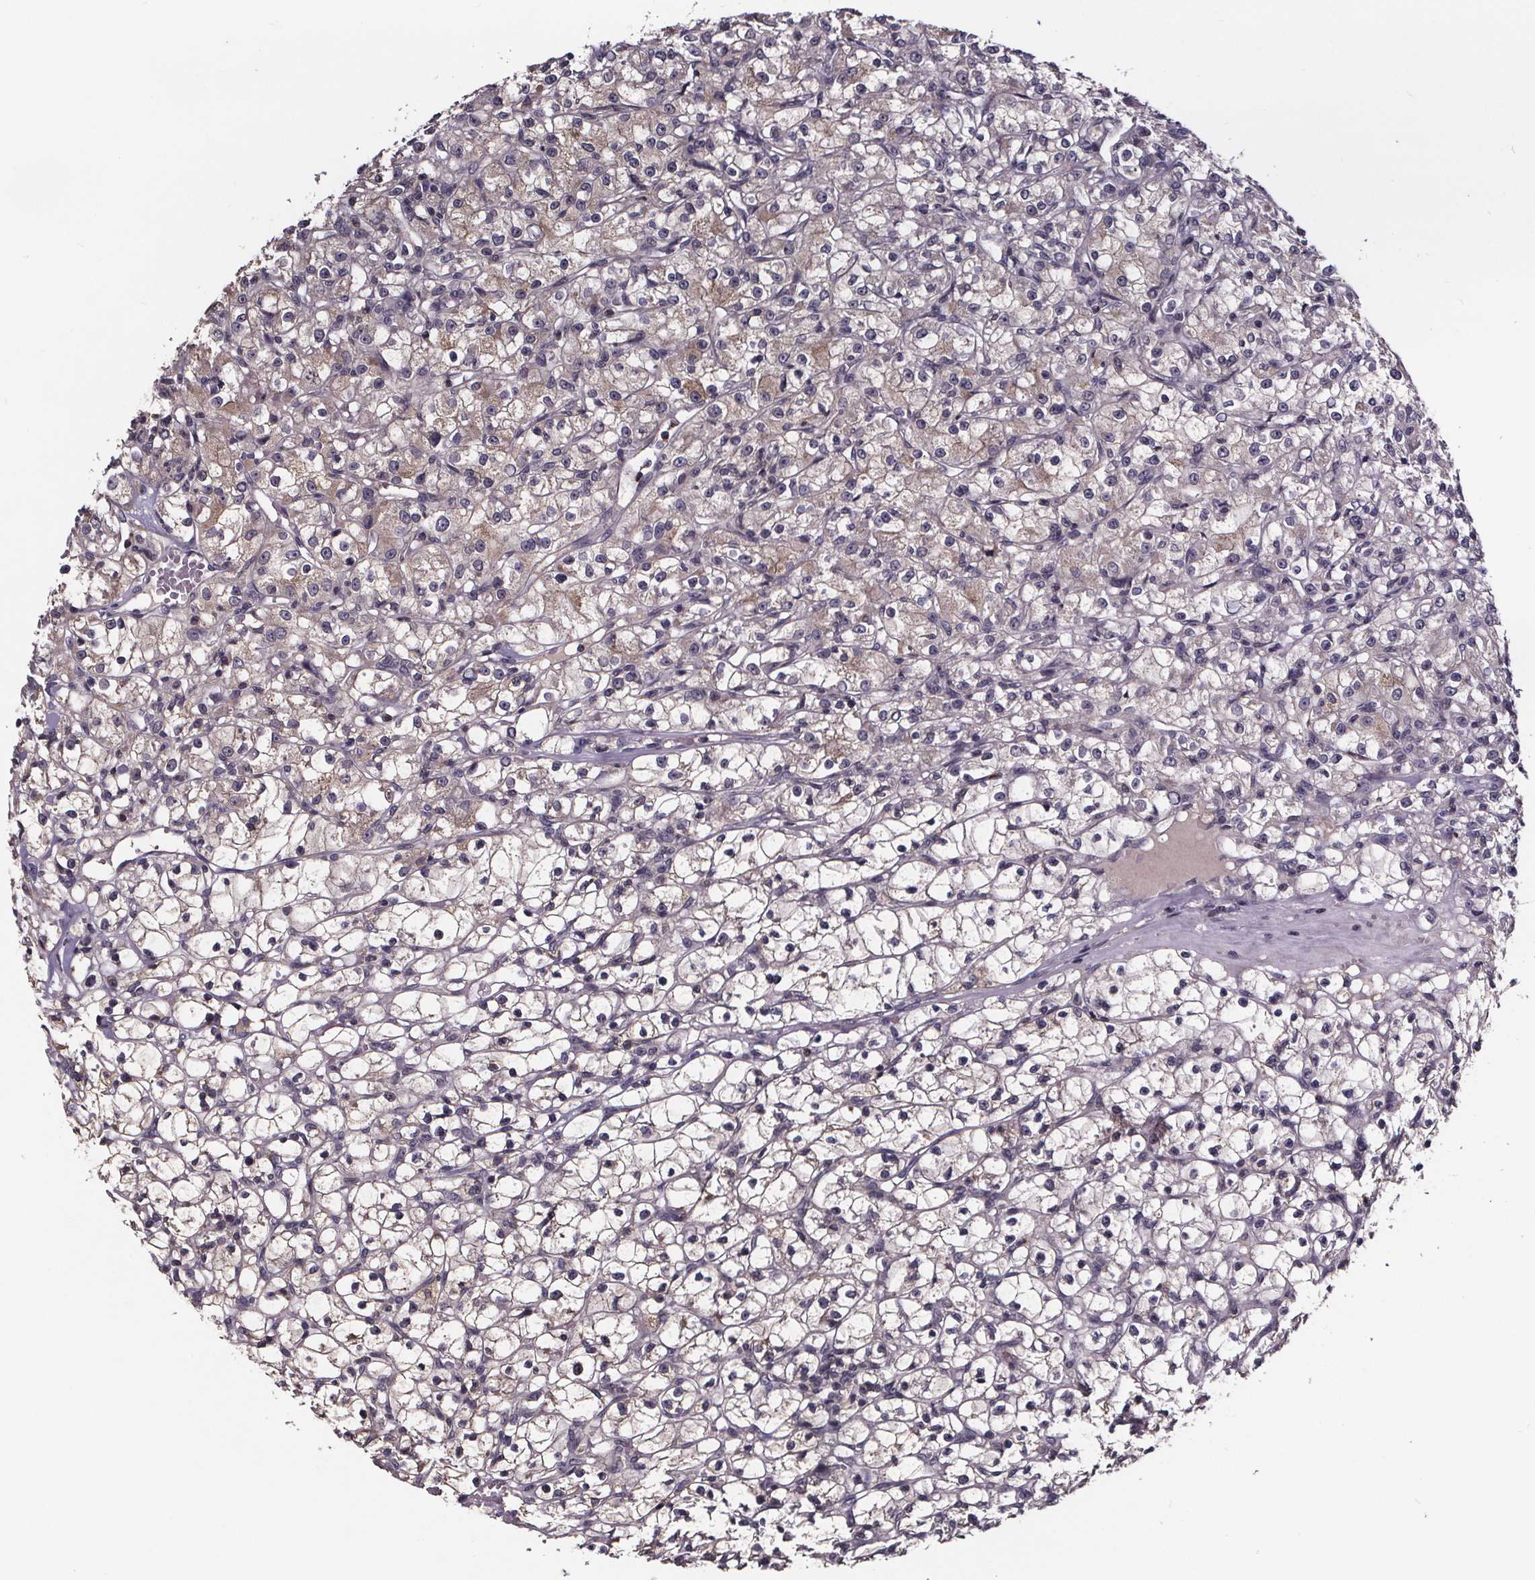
{"staining": {"intensity": "weak", "quantity": "25%-75%", "location": "cytoplasmic/membranous"}, "tissue": "renal cancer", "cell_type": "Tumor cells", "image_type": "cancer", "snomed": [{"axis": "morphology", "description": "Adenocarcinoma, NOS"}, {"axis": "topography", "description": "Kidney"}], "caption": "This is an image of immunohistochemistry staining of renal cancer, which shows weak expression in the cytoplasmic/membranous of tumor cells.", "gene": "SMIM1", "patient": {"sex": "female", "age": 59}}